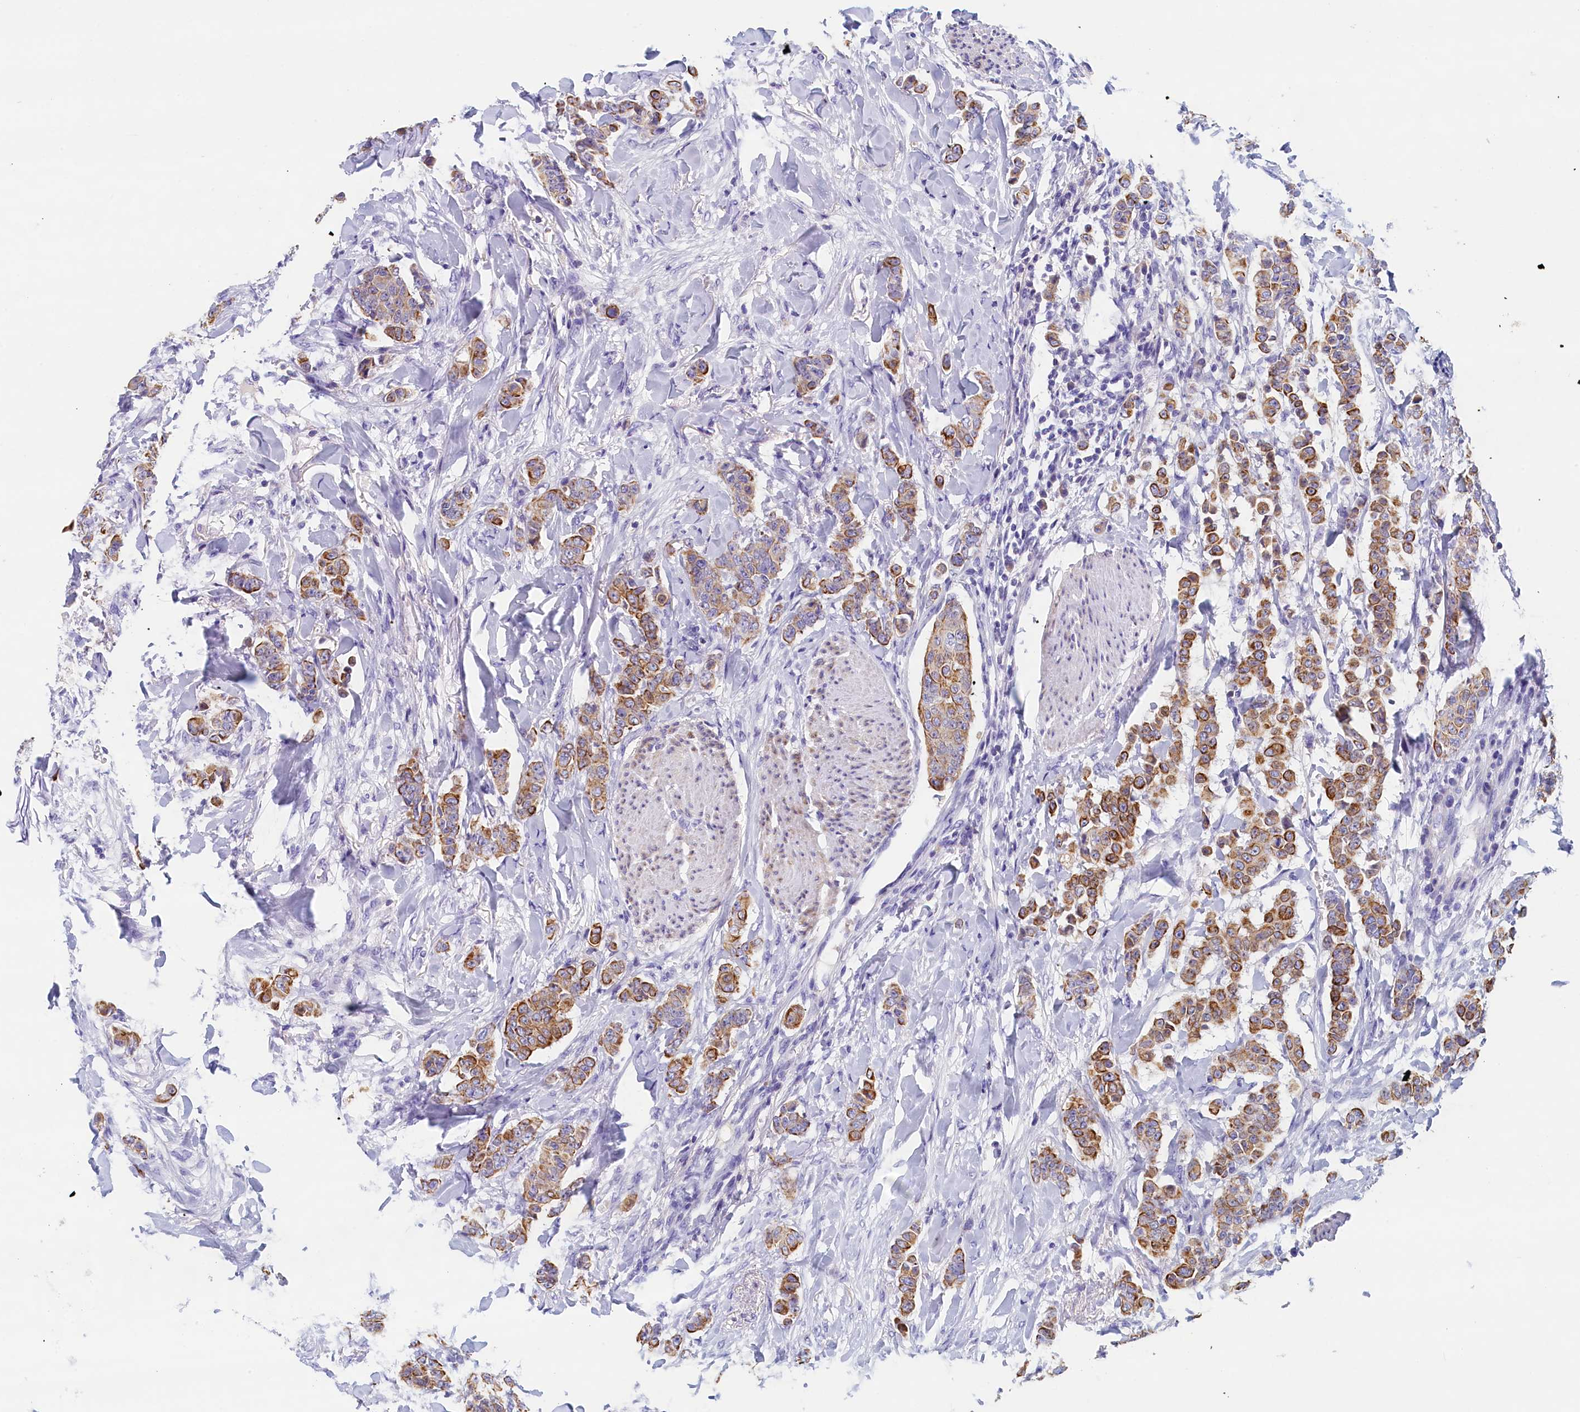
{"staining": {"intensity": "strong", "quantity": ">75%", "location": "cytoplasmic/membranous"}, "tissue": "breast cancer", "cell_type": "Tumor cells", "image_type": "cancer", "snomed": [{"axis": "morphology", "description": "Duct carcinoma"}, {"axis": "topography", "description": "Breast"}], "caption": "The immunohistochemical stain highlights strong cytoplasmic/membranous staining in tumor cells of infiltrating ductal carcinoma (breast) tissue. (brown staining indicates protein expression, while blue staining denotes nuclei).", "gene": "GUCA1C", "patient": {"sex": "female", "age": 40}}